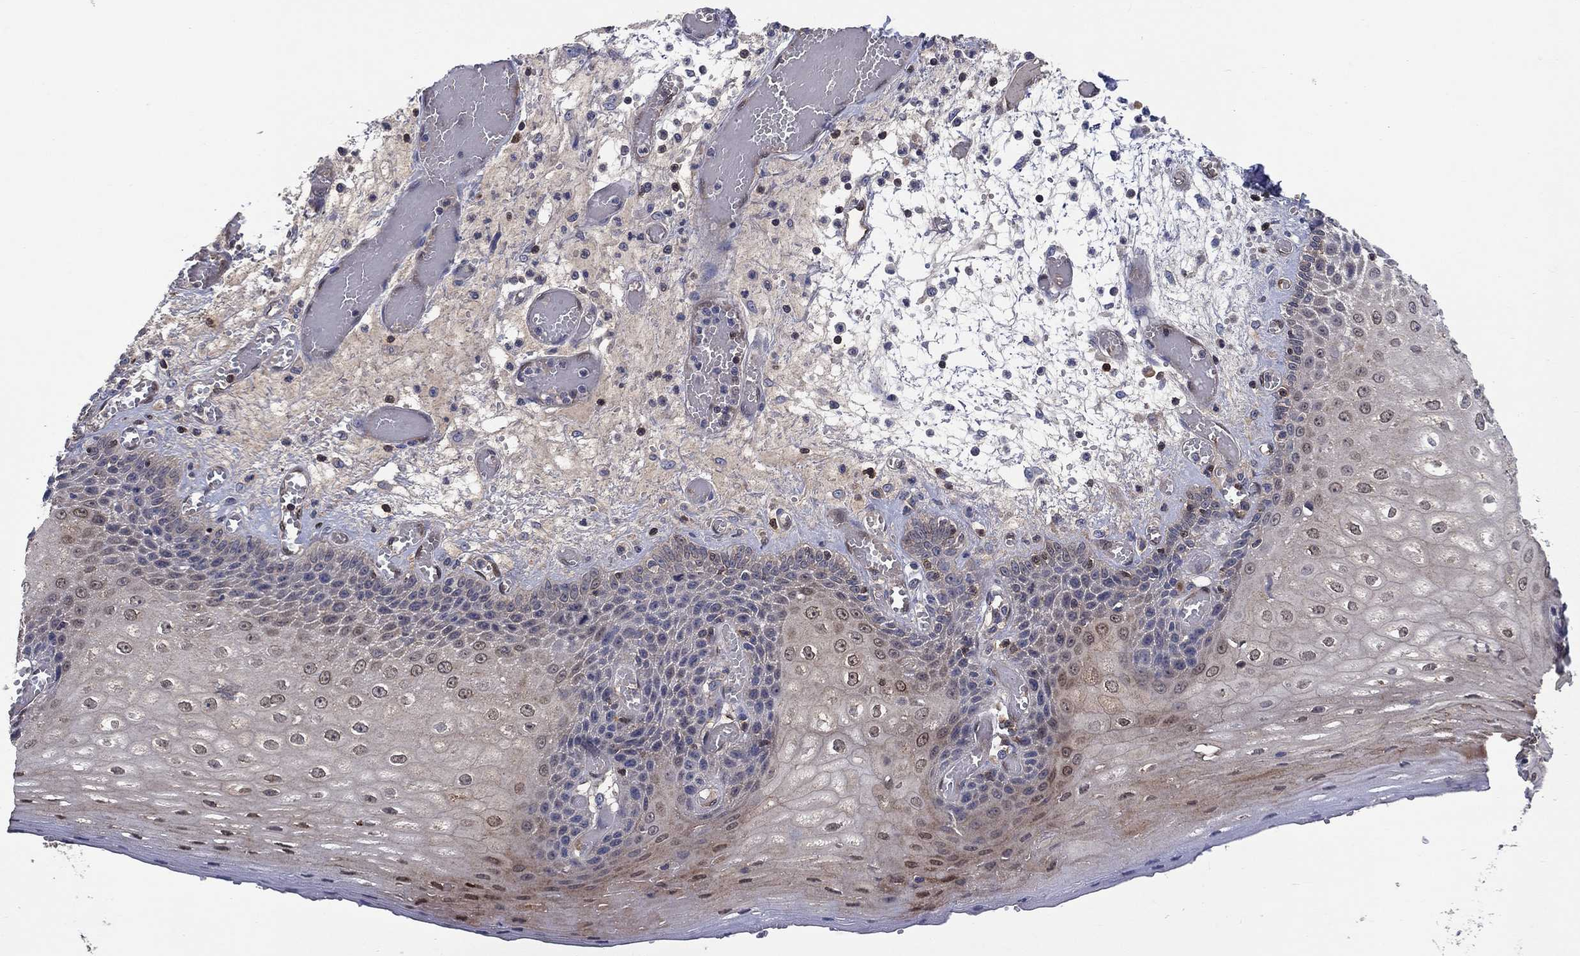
{"staining": {"intensity": "moderate", "quantity": "25%-75%", "location": "cytoplasmic/membranous"}, "tissue": "esophagus", "cell_type": "Squamous epithelial cells", "image_type": "normal", "snomed": [{"axis": "morphology", "description": "Normal tissue, NOS"}, {"axis": "topography", "description": "Esophagus"}], "caption": "The histopathology image demonstrates a brown stain indicating the presence of a protein in the cytoplasmic/membranous of squamous epithelial cells in esophagus.", "gene": "AGFG2", "patient": {"sex": "male", "age": 58}}